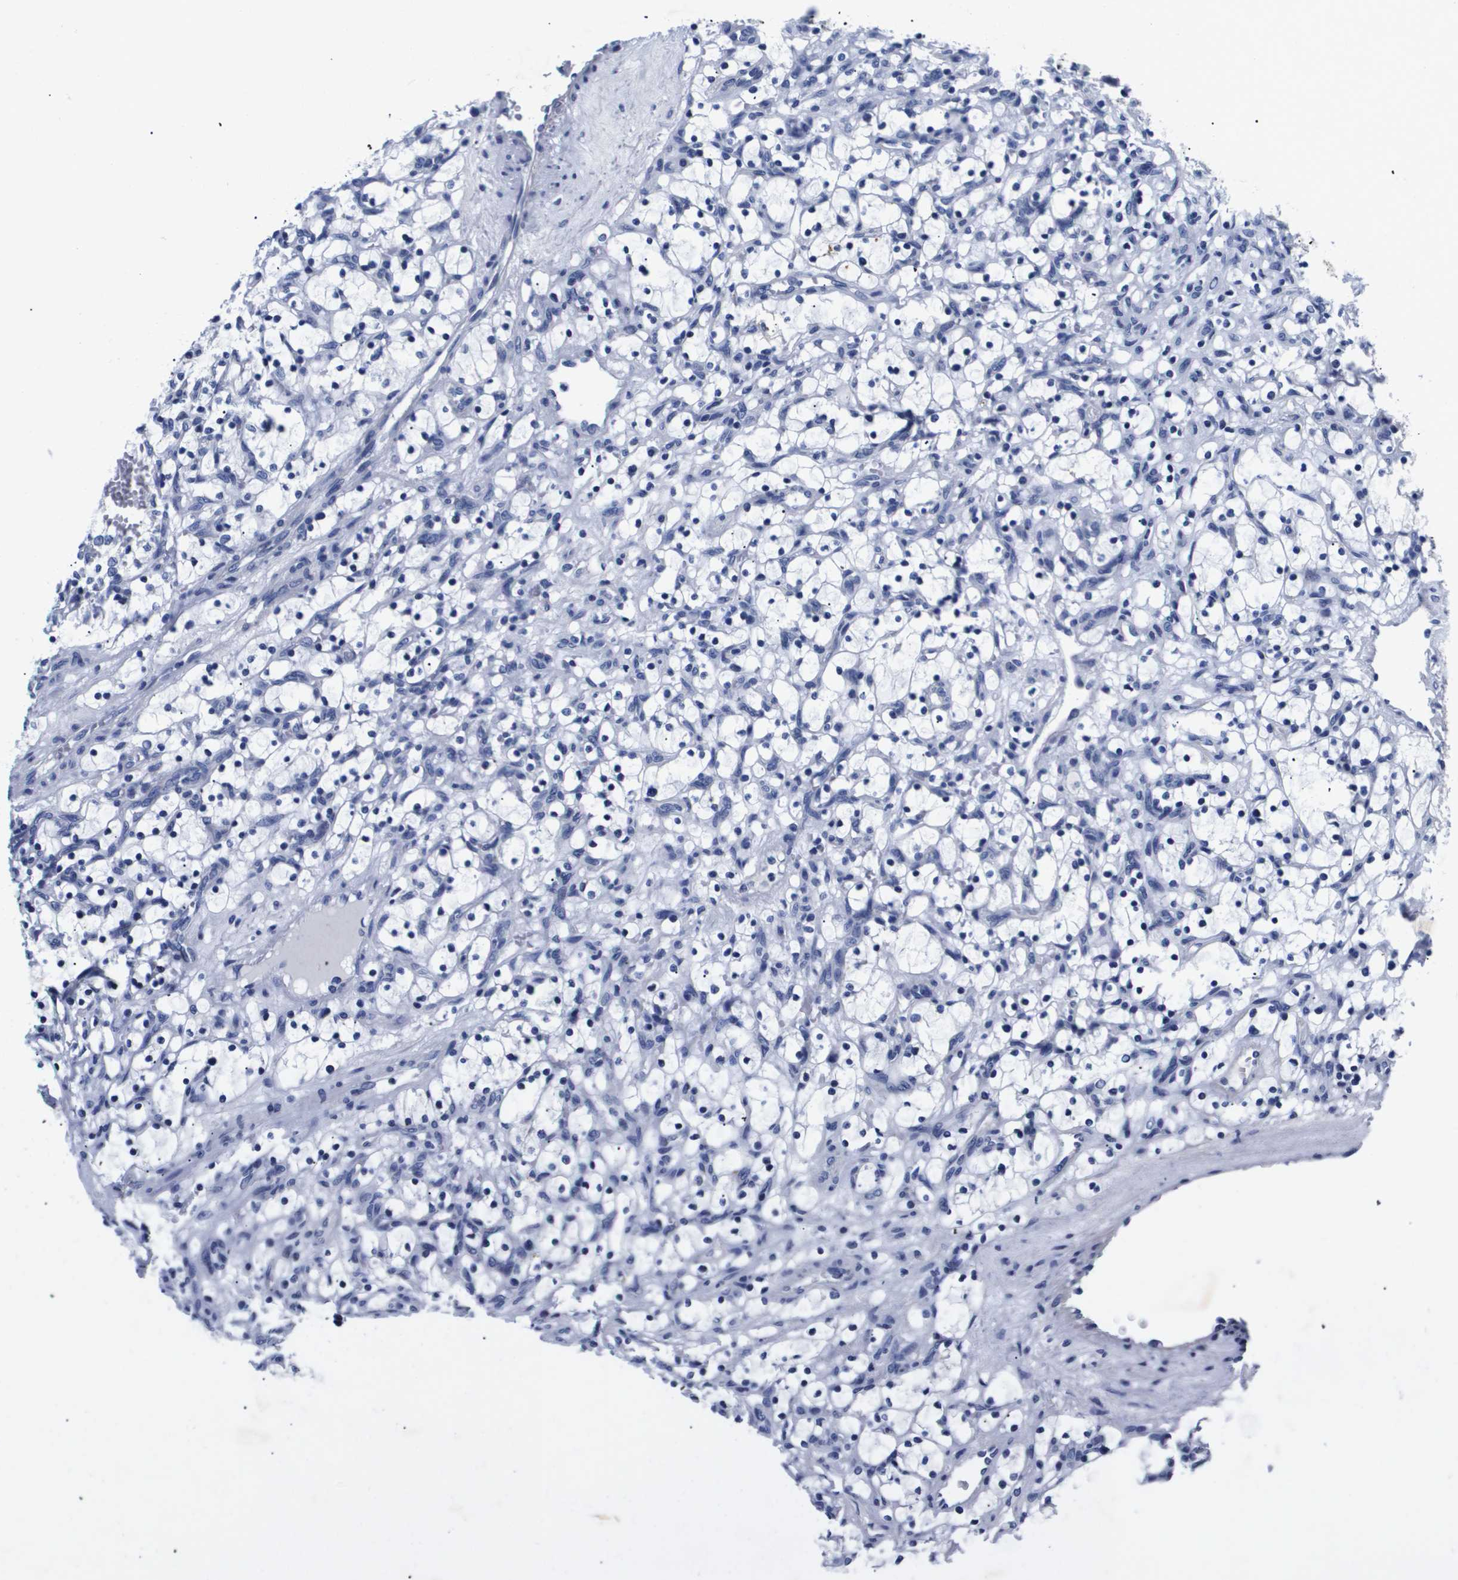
{"staining": {"intensity": "negative", "quantity": "none", "location": "none"}, "tissue": "renal cancer", "cell_type": "Tumor cells", "image_type": "cancer", "snomed": [{"axis": "morphology", "description": "Adenocarcinoma, NOS"}, {"axis": "topography", "description": "Kidney"}], "caption": "Immunohistochemistry (IHC) of human renal cancer exhibits no expression in tumor cells.", "gene": "ATP6V0A4", "patient": {"sex": "female", "age": 69}}